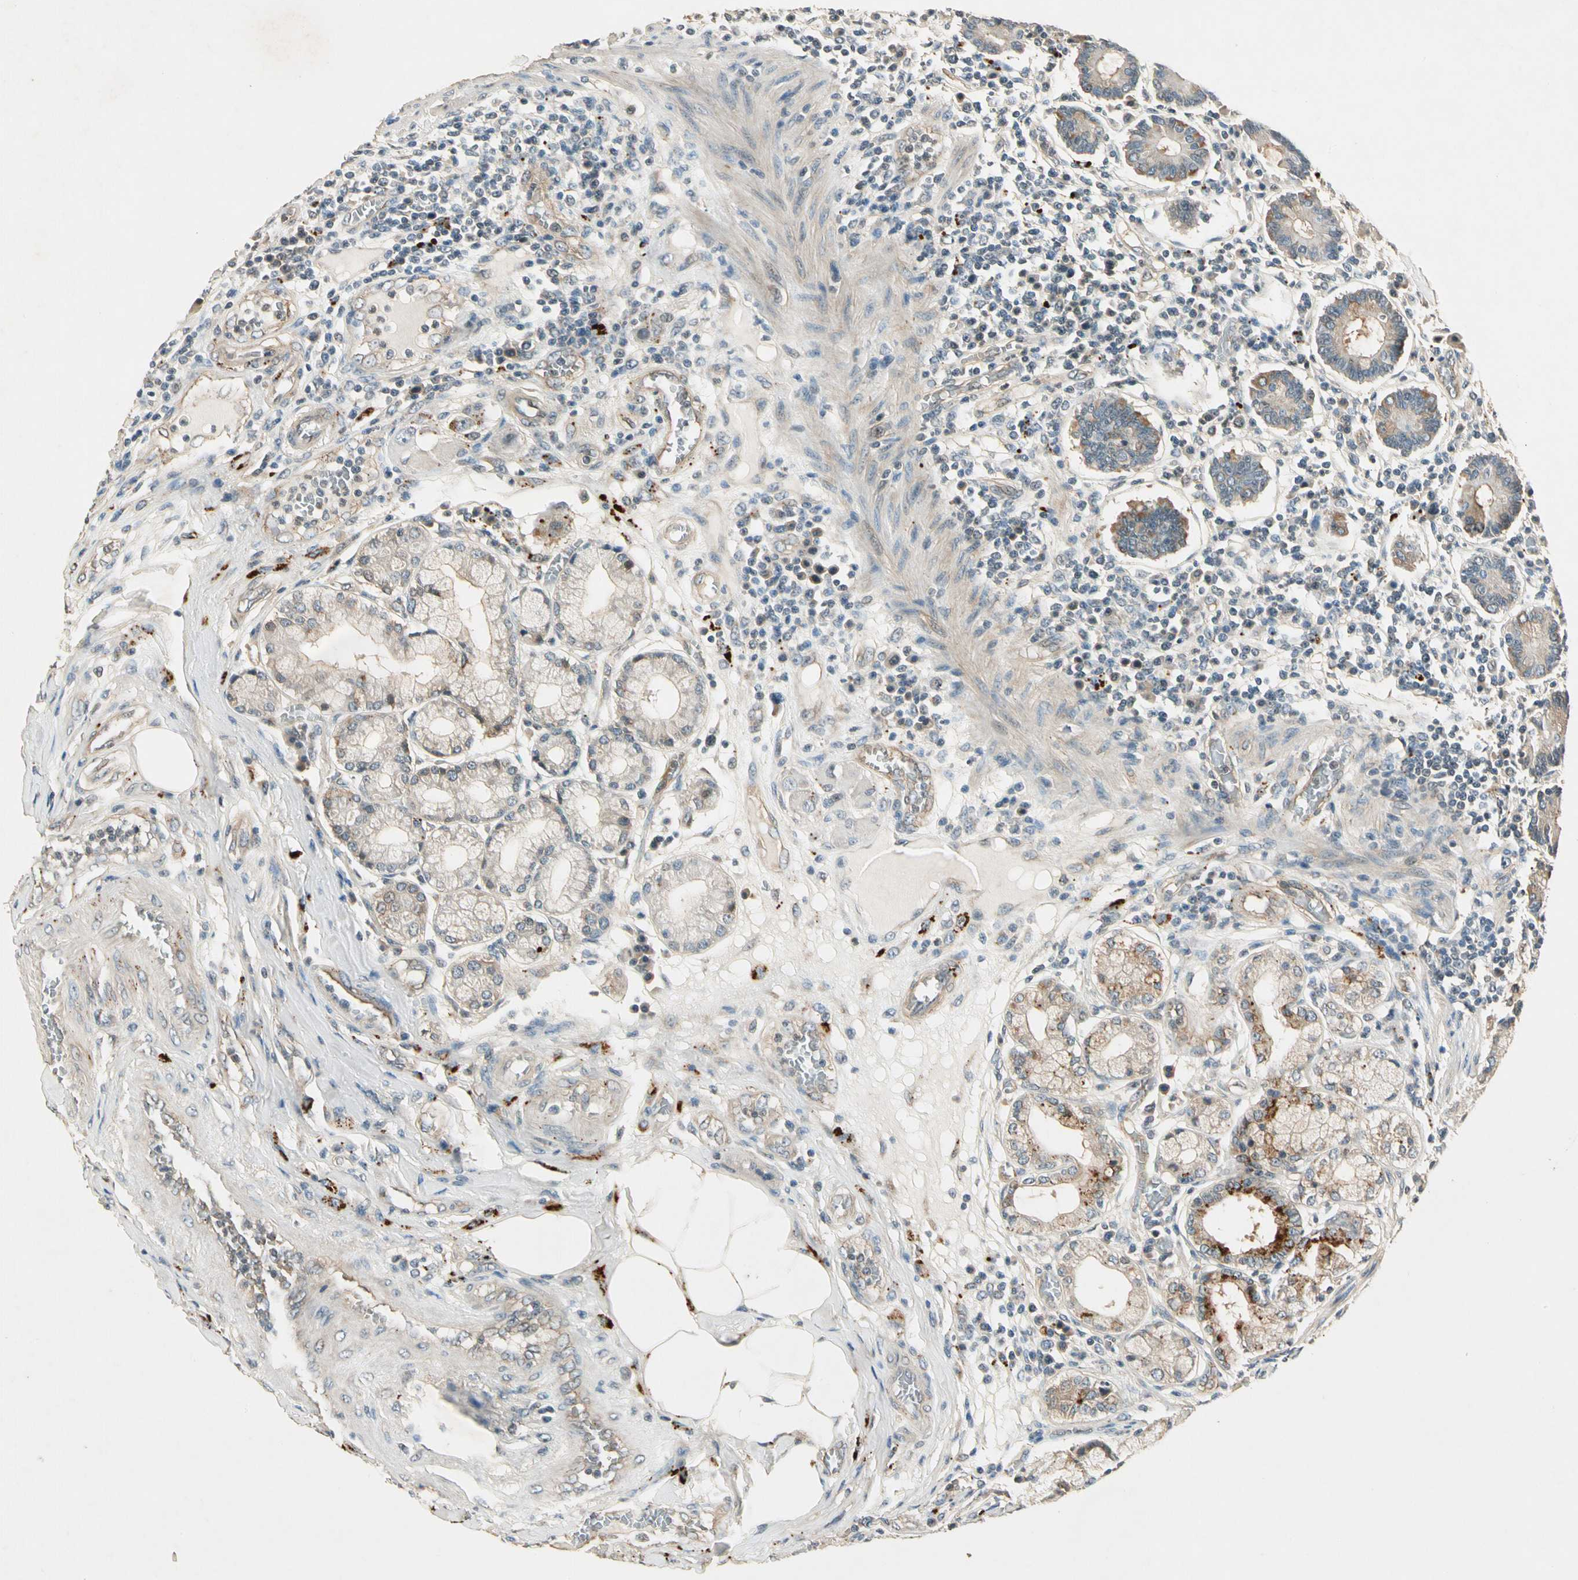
{"staining": {"intensity": "weak", "quantity": ">75%", "location": "cytoplasmic/membranous"}, "tissue": "duodenum", "cell_type": "Glandular cells", "image_type": "normal", "snomed": [{"axis": "morphology", "description": "Normal tissue, NOS"}, {"axis": "topography", "description": "Duodenum"}], "caption": "Immunohistochemical staining of benign human duodenum displays >75% levels of weak cytoplasmic/membranous protein positivity in about >75% of glandular cells.", "gene": "ROCK2", "patient": {"sex": "female", "age": 73}}